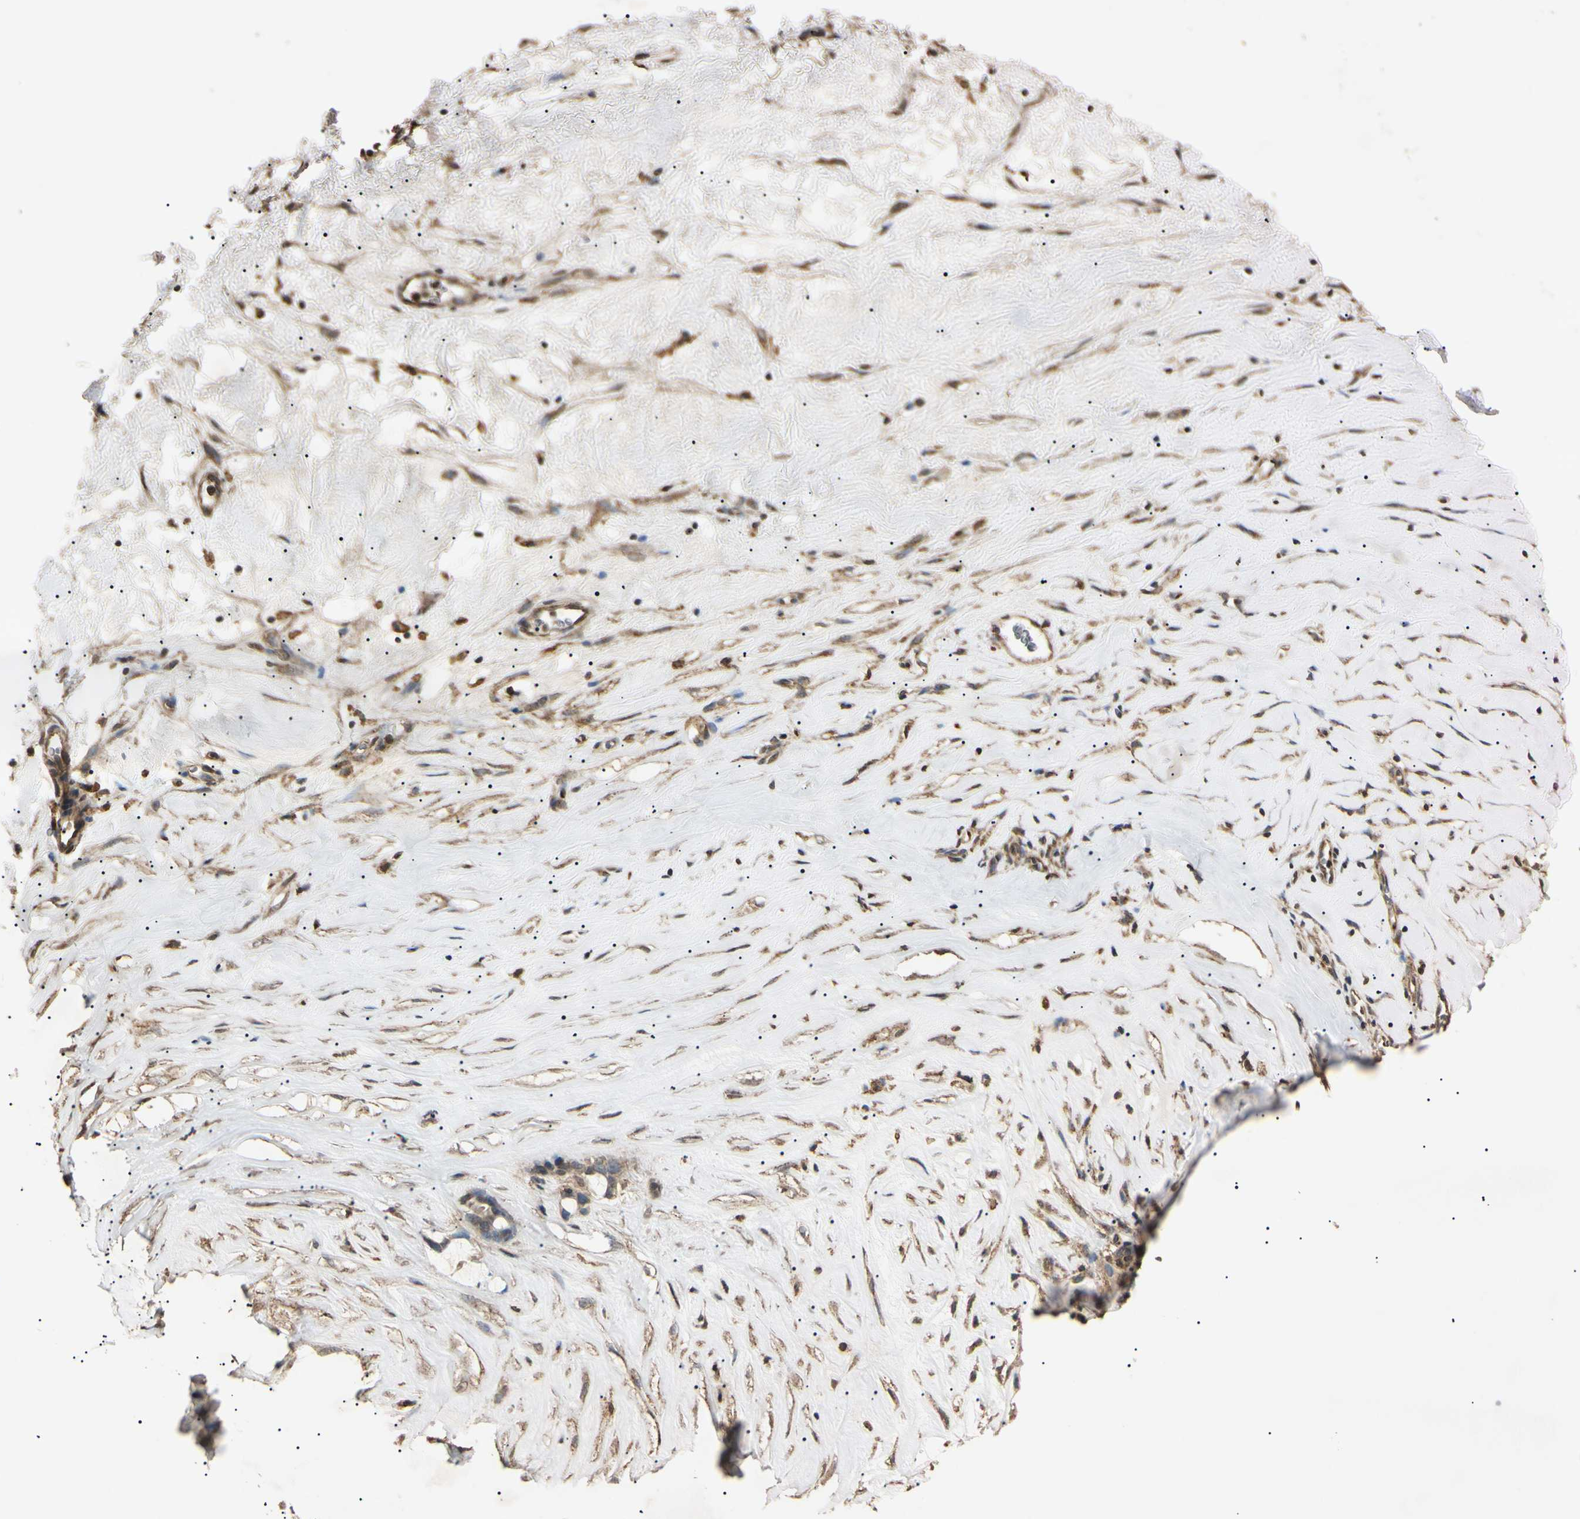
{"staining": {"intensity": "weak", "quantity": "25%-75%", "location": "cytoplasmic/membranous"}, "tissue": "liver cancer", "cell_type": "Tumor cells", "image_type": "cancer", "snomed": [{"axis": "morphology", "description": "Cholangiocarcinoma"}, {"axis": "topography", "description": "Liver"}], "caption": "A brown stain labels weak cytoplasmic/membranous positivity of a protein in liver cancer tumor cells.", "gene": "EPN1", "patient": {"sex": "female", "age": 65}}